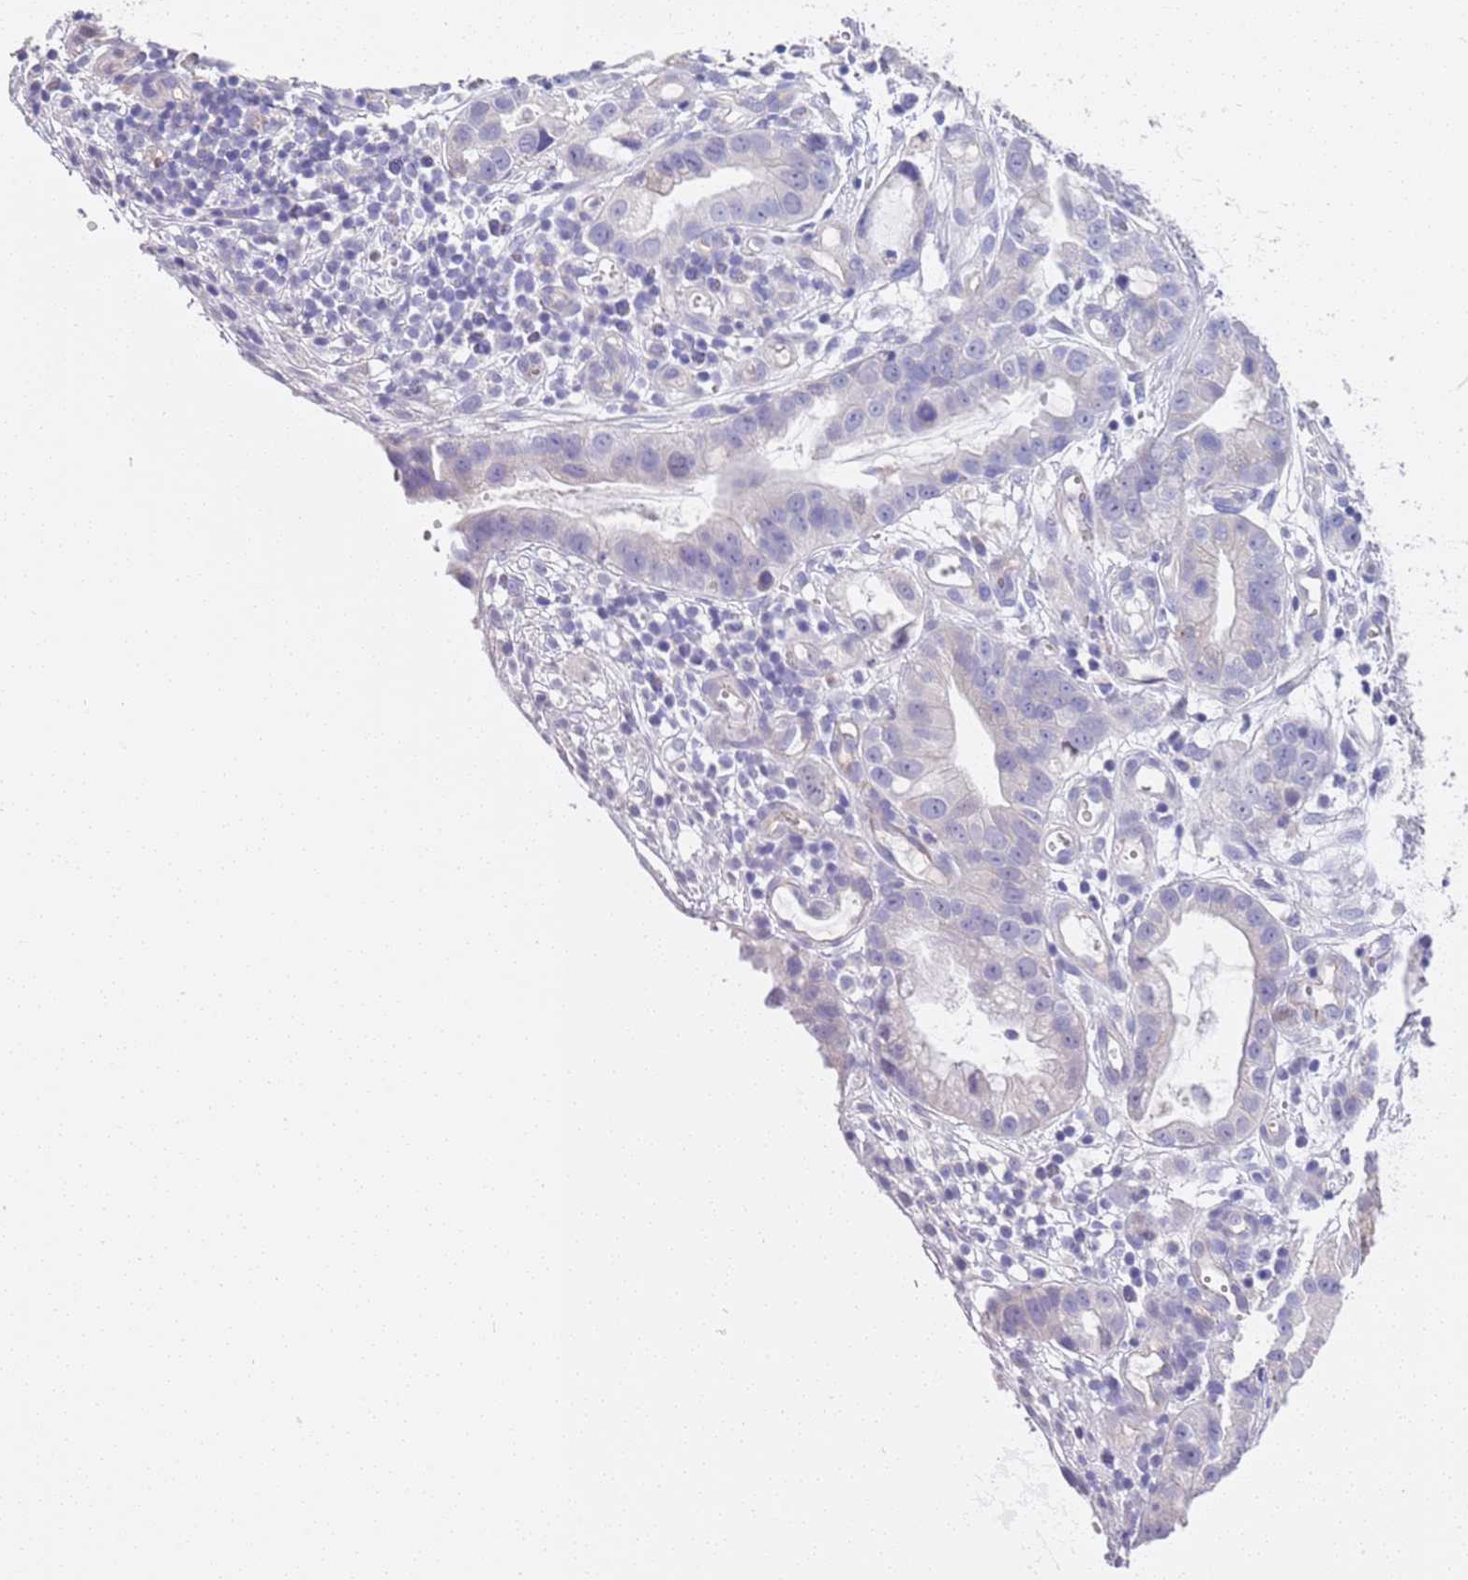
{"staining": {"intensity": "negative", "quantity": "none", "location": "none"}, "tissue": "stomach cancer", "cell_type": "Tumor cells", "image_type": "cancer", "snomed": [{"axis": "morphology", "description": "Adenocarcinoma, NOS"}, {"axis": "topography", "description": "Stomach"}], "caption": "Tumor cells show no significant positivity in stomach cancer. (Stains: DAB (3,3'-diaminobenzidine) IHC with hematoxylin counter stain, Microscopy: brightfield microscopy at high magnification).", "gene": "BRMS1L", "patient": {"sex": "male", "age": 55}}